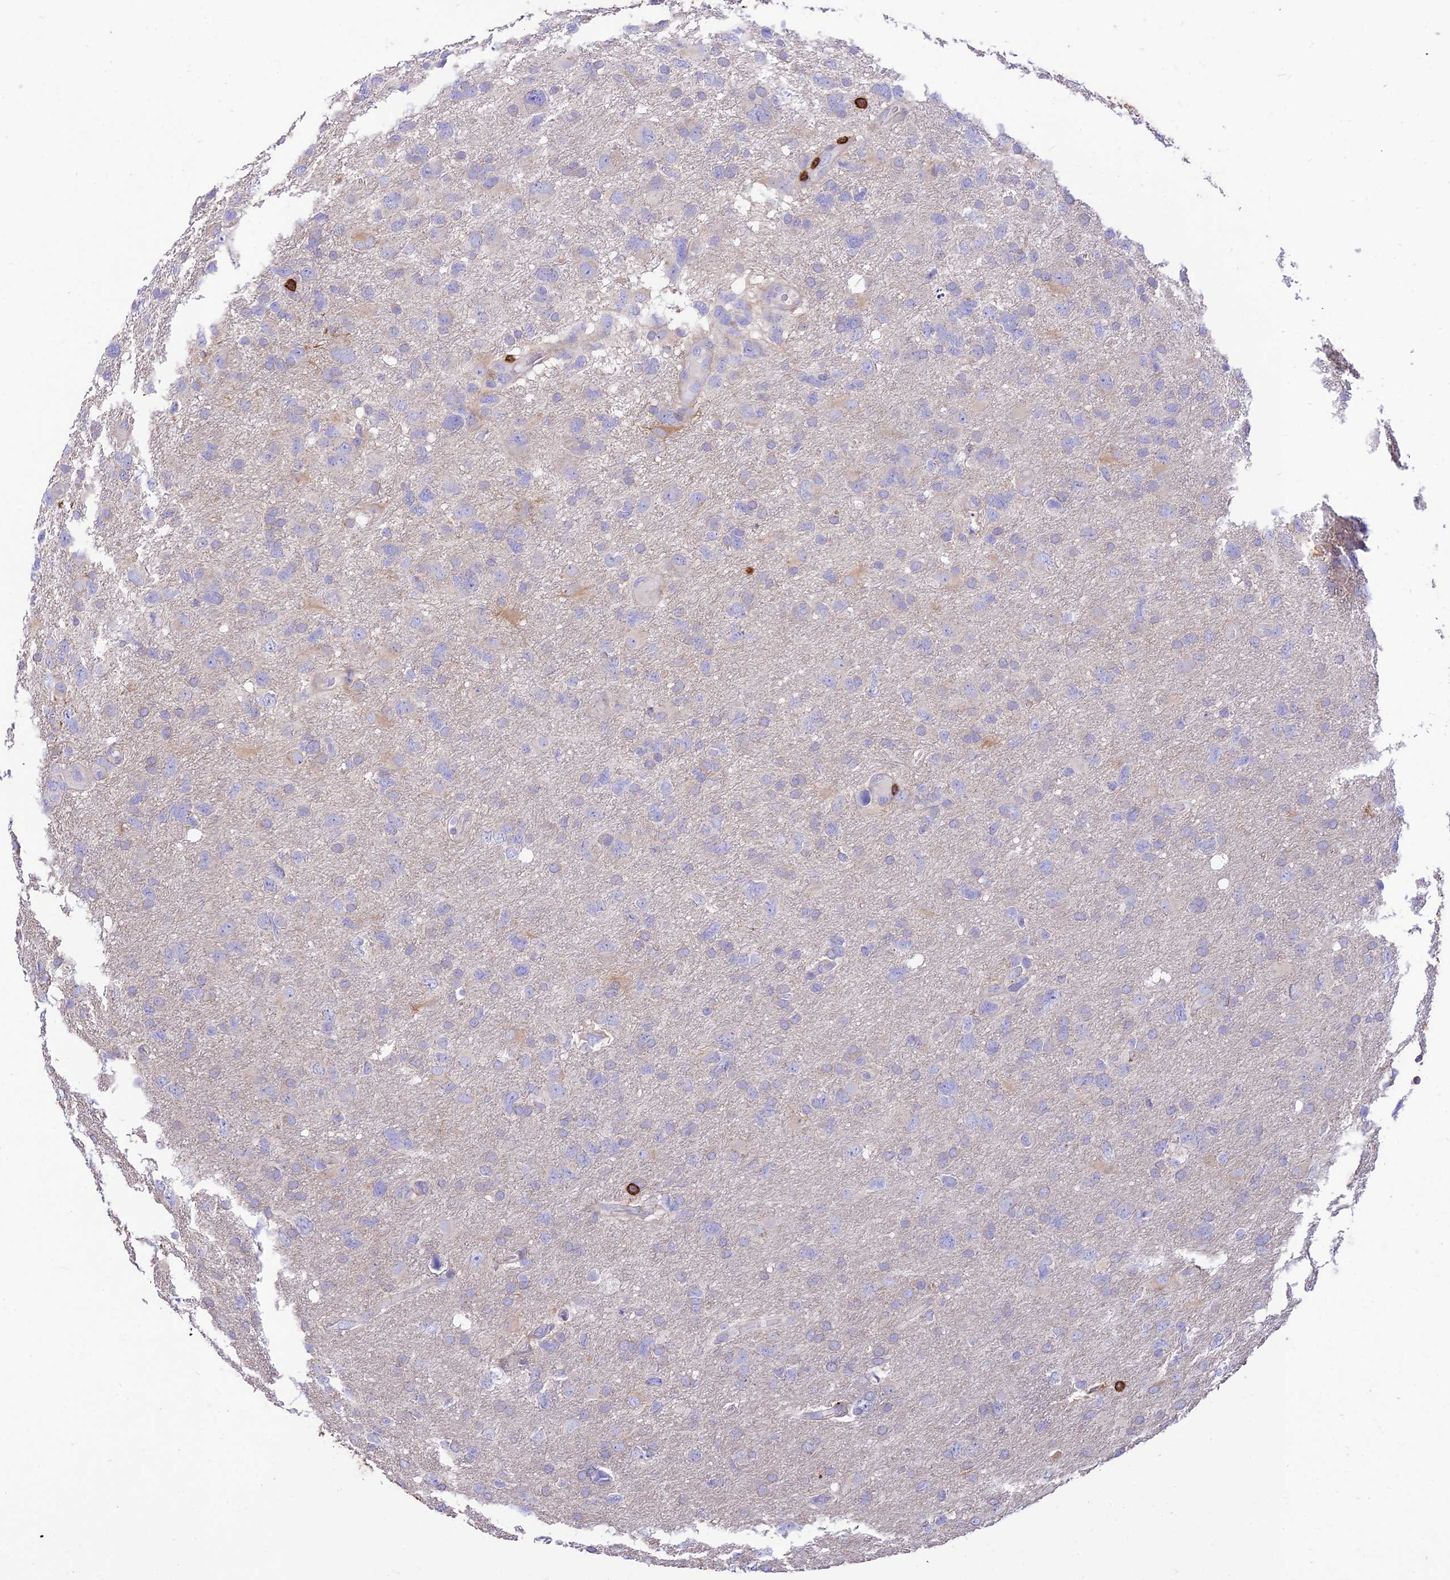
{"staining": {"intensity": "negative", "quantity": "none", "location": "none"}, "tissue": "glioma", "cell_type": "Tumor cells", "image_type": "cancer", "snomed": [{"axis": "morphology", "description": "Glioma, malignant, High grade"}, {"axis": "topography", "description": "Brain"}], "caption": "Malignant high-grade glioma stained for a protein using IHC displays no expression tumor cells.", "gene": "PTPRCAP", "patient": {"sex": "male", "age": 61}}